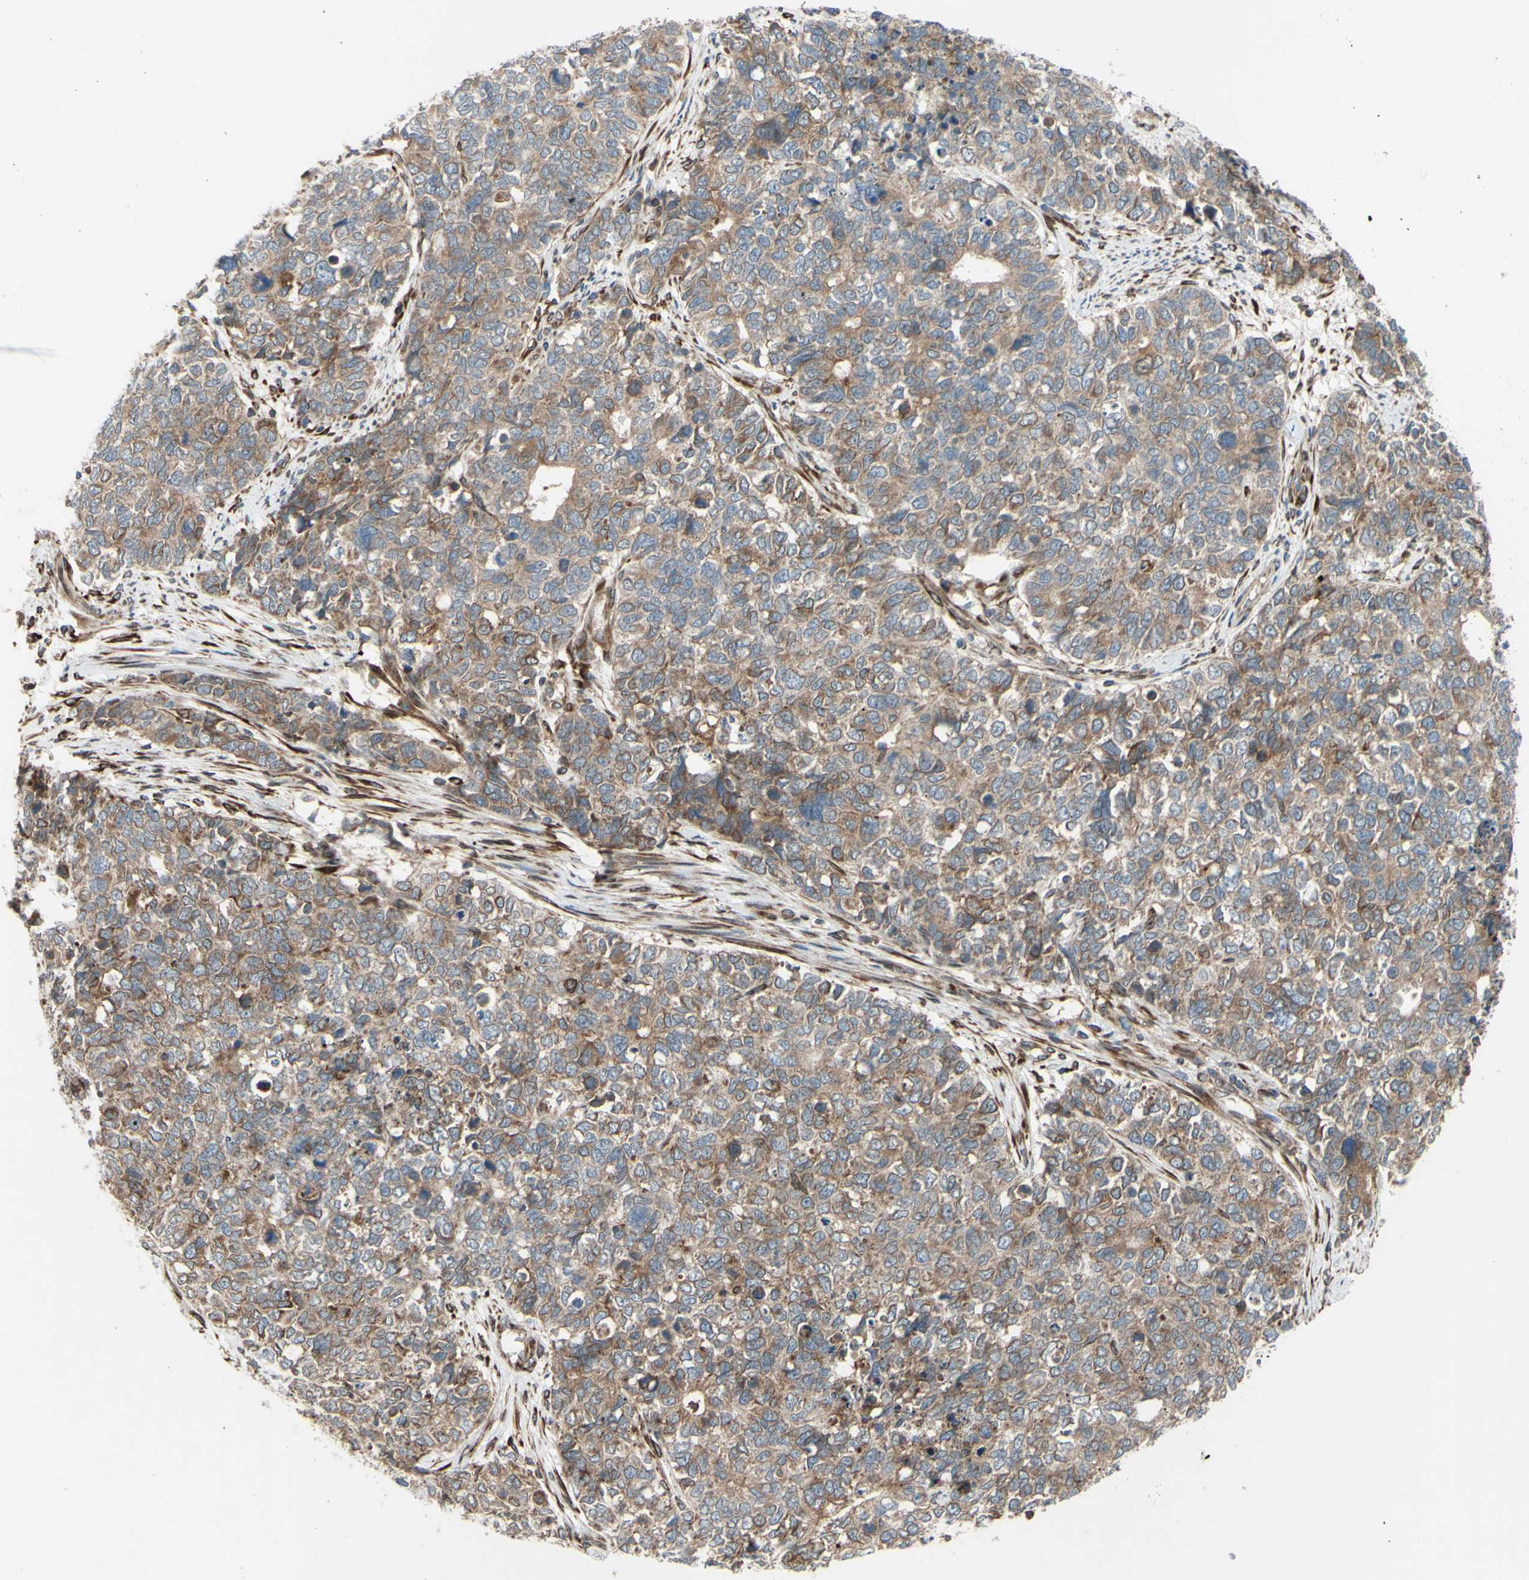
{"staining": {"intensity": "weak", "quantity": ">75%", "location": "cytoplasmic/membranous"}, "tissue": "cervical cancer", "cell_type": "Tumor cells", "image_type": "cancer", "snomed": [{"axis": "morphology", "description": "Squamous cell carcinoma, NOS"}, {"axis": "topography", "description": "Cervix"}], "caption": "Human squamous cell carcinoma (cervical) stained for a protein (brown) demonstrates weak cytoplasmic/membranous positive expression in approximately >75% of tumor cells.", "gene": "PRAF2", "patient": {"sex": "female", "age": 63}}